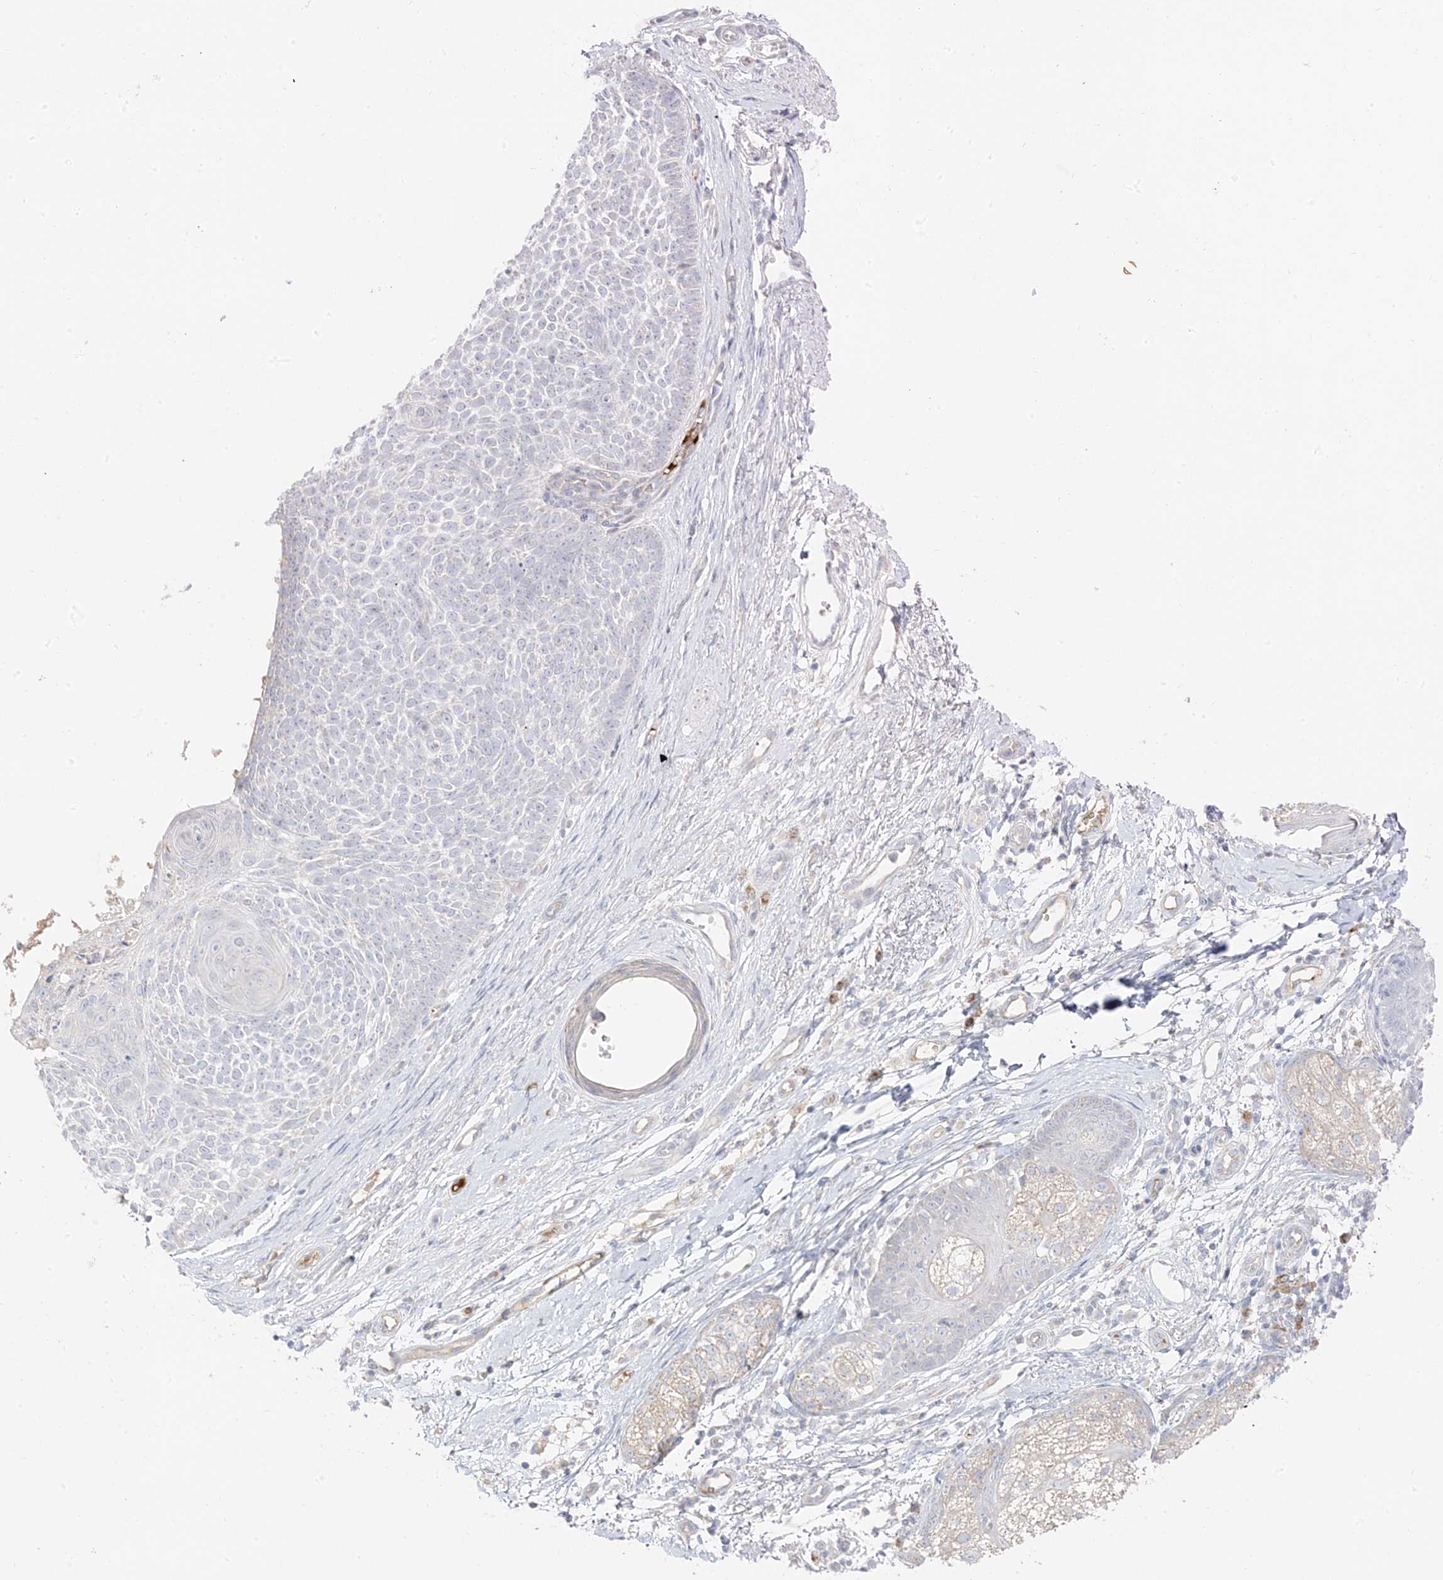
{"staining": {"intensity": "negative", "quantity": "none", "location": "none"}, "tissue": "skin cancer", "cell_type": "Tumor cells", "image_type": "cancer", "snomed": [{"axis": "morphology", "description": "Basal cell carcinoma"}, {"axis": "topography", "description": "Skin"}], "caption": "Skin basal cell carcinoma was stained to show a protein in brown. There is no significant expression in tumor cells.", "gene": "TRANK1", "patient": {"sex": "female", "age": 81}}